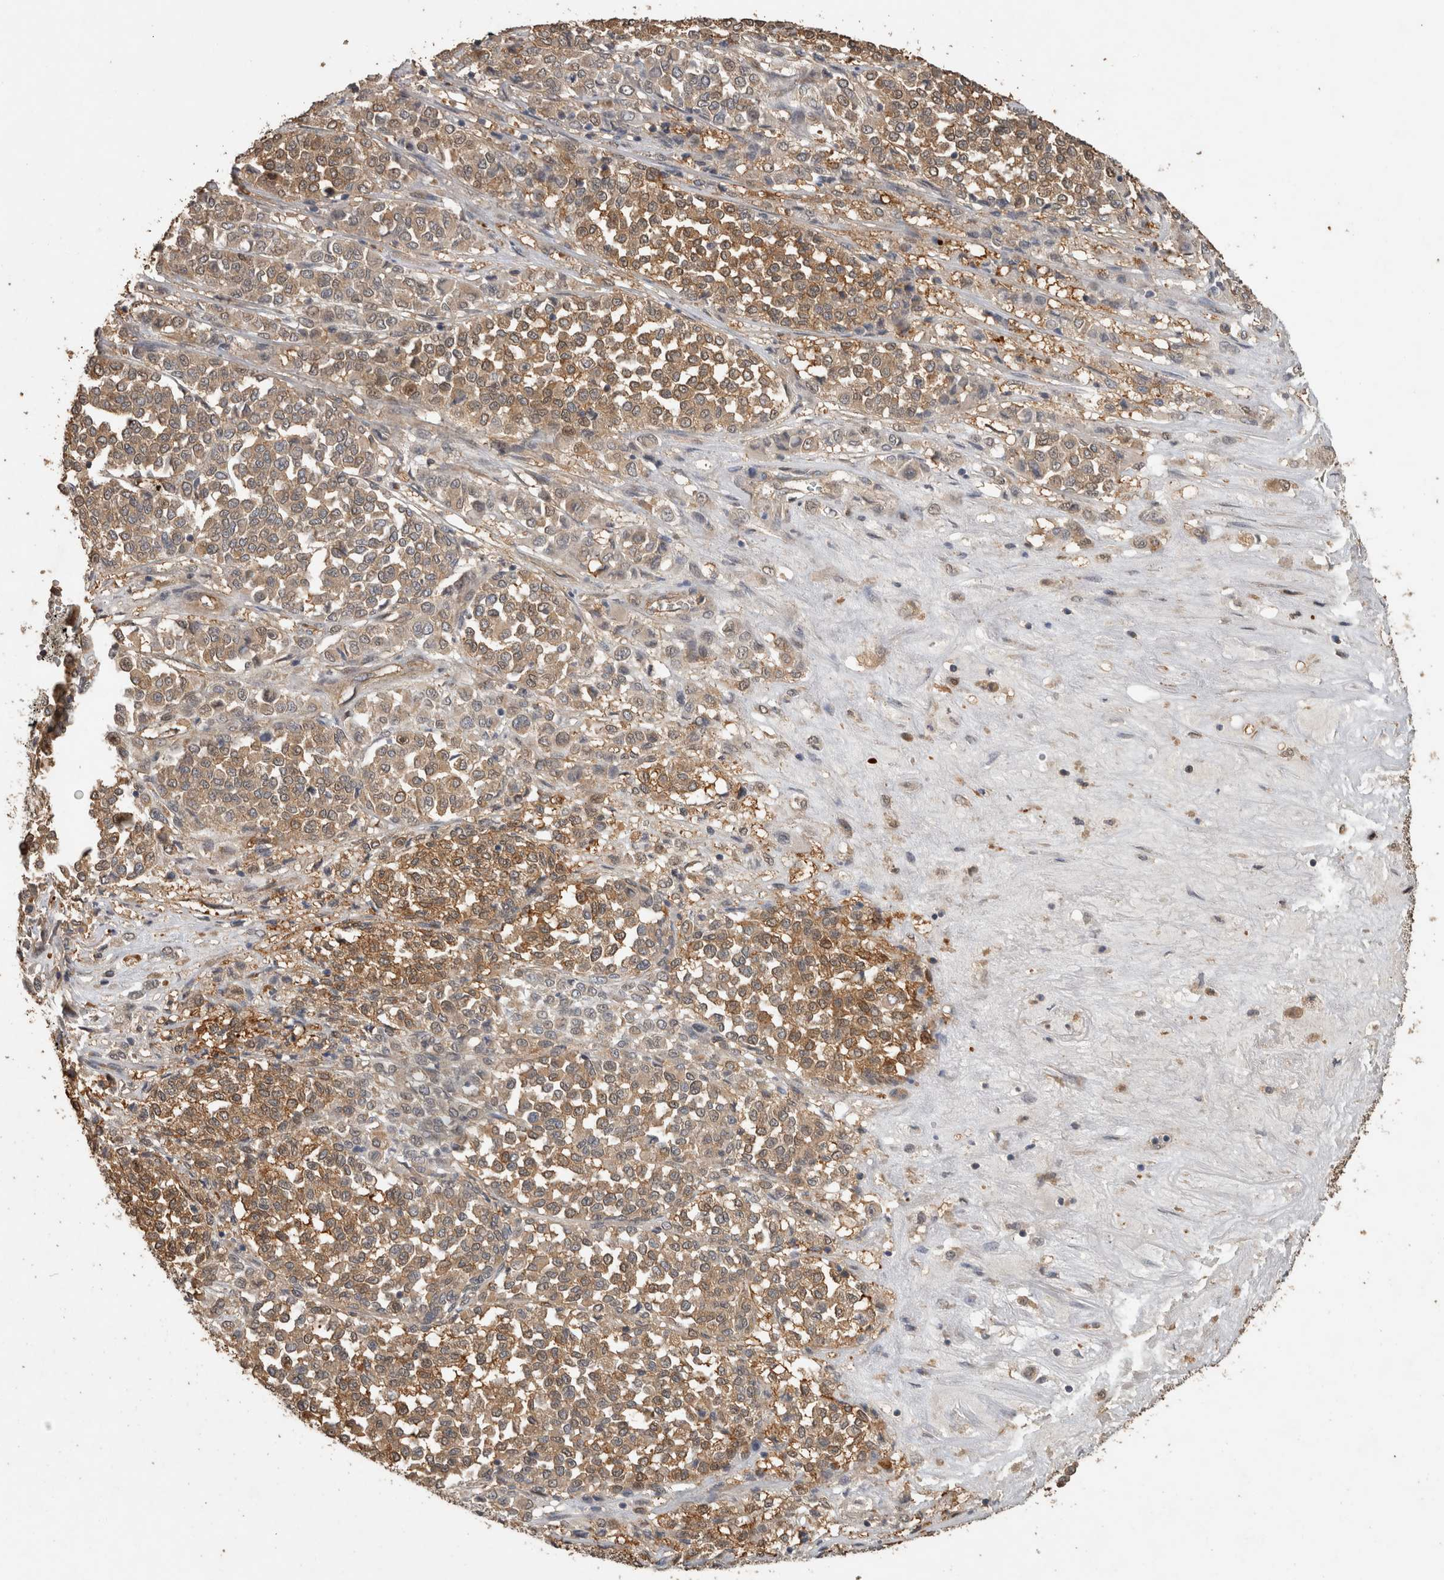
{"staining": {"intensity": "weak", "quantity": ">75%", "location": "cytoplasmic/membranous"}, "tissue": "melanoma", "cell_type": "Tumor cells", "image_type": "cancer", "snomed": [{"axis": "morphology", "description": "Malignant melanoma, Metastatic site"}, {"axis": "topography", "description": "Pancreas"}], "caption": "Protein expression analysis of melanoma demonstrates weak cytoplasmic/membranous staining in approximately >75% of tumor cells.", "gene": "RHPN1", "patient": {"sex": "female", "age": 30}}